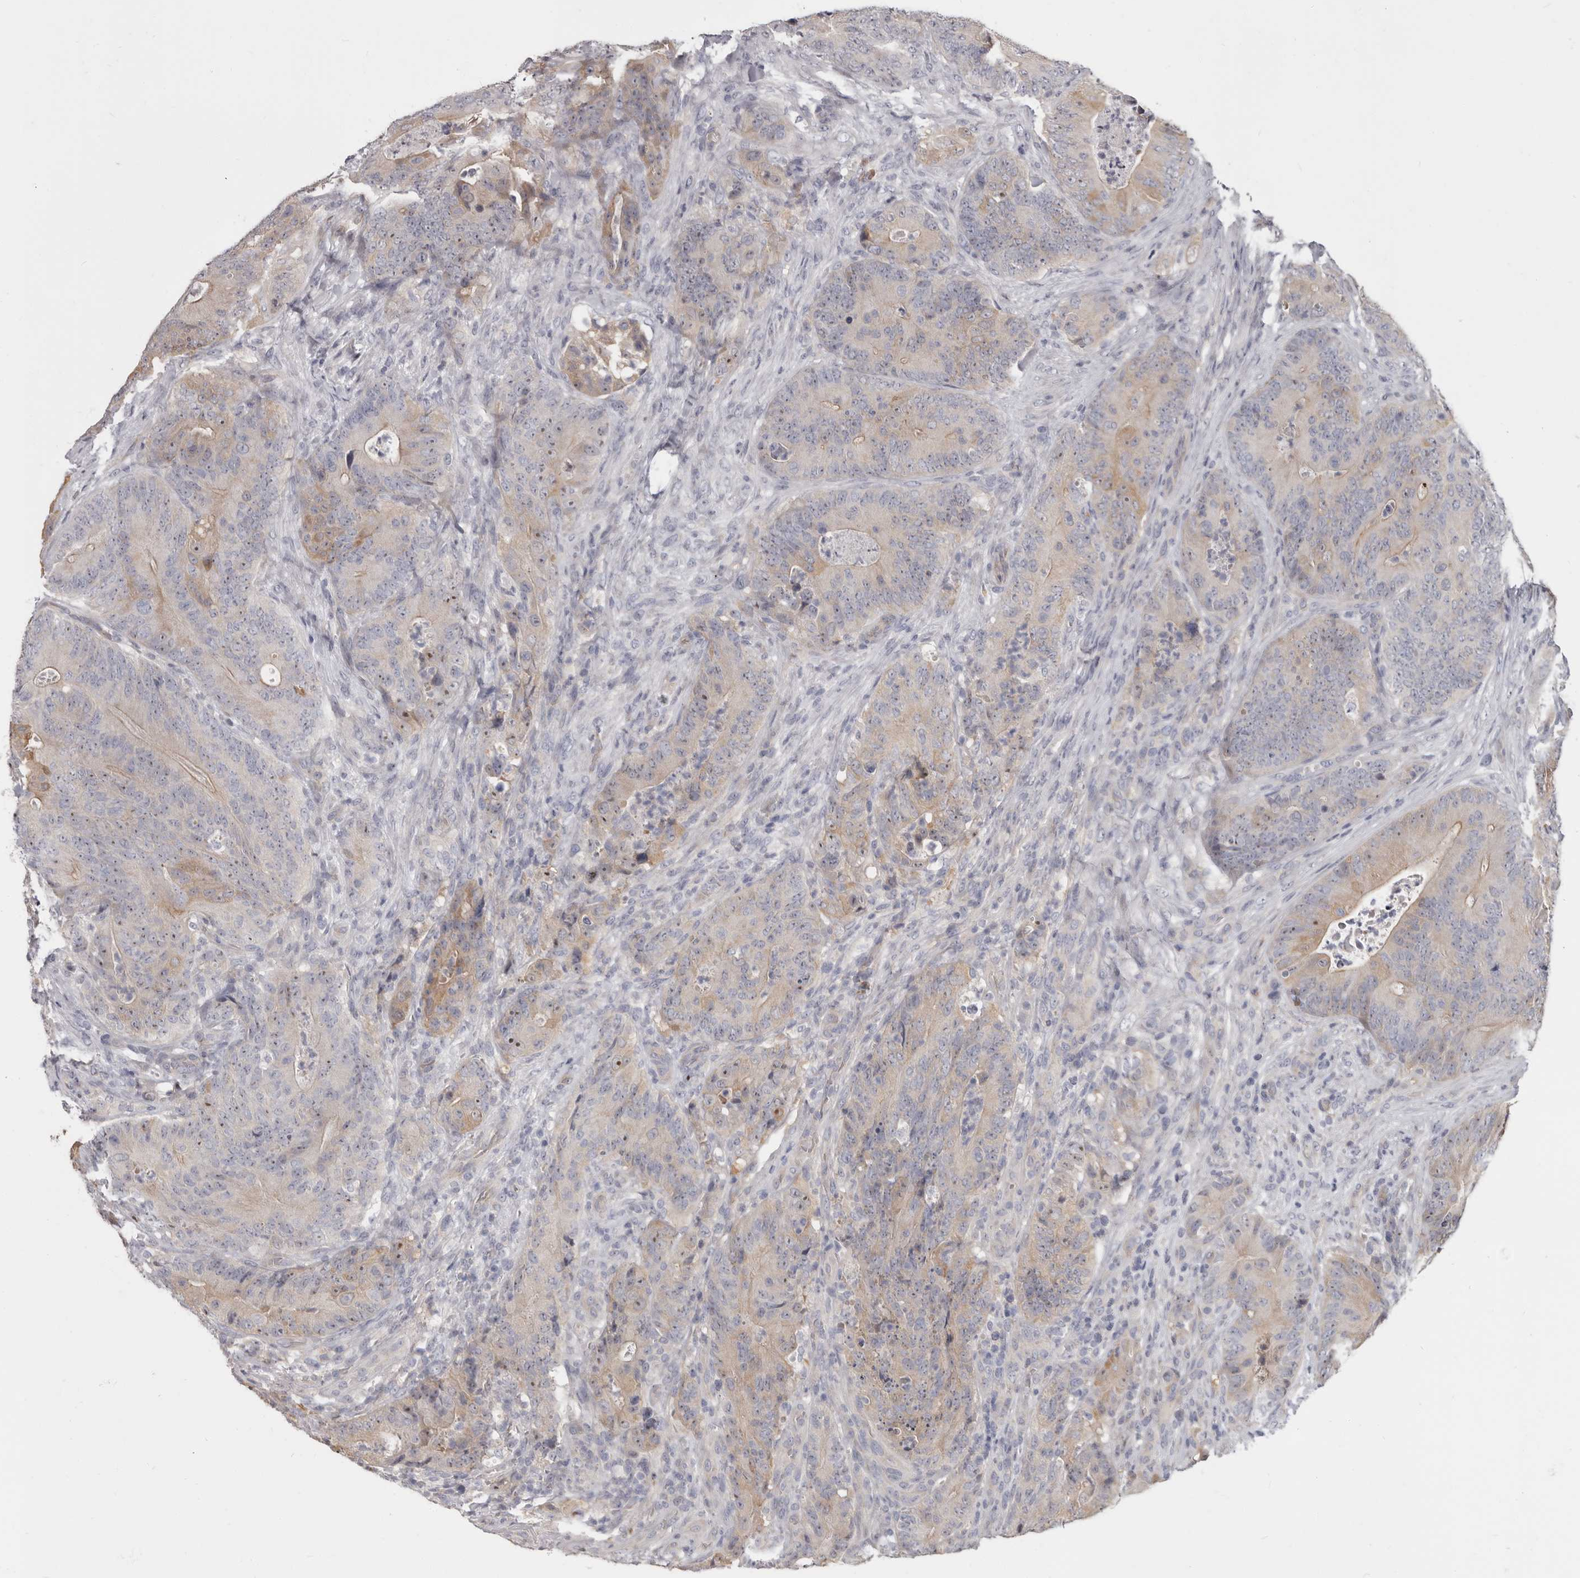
{"staining": {"intensity": "weak", "quantity": "25%-75%", "location": "cytoplasmic/membranous,nuclear"}, "tissue": "colorectal cancer", "cell_type": "Tumor cells", "image_type": "cancer", "snomed": [{"axis": "morphology", "description": "Normal tissue, NOS"}, {"axis": "topography", "description": "Colon"}], "caption": "IHC micrograph of colorectal cancer stained for a protein (brown), which shows low levels of weak cytoplasmic/membranous and nuclear expression in approximately 25%-75% of tumor cells.", "gene": "FMO2", "patient": {"sex": "female", "age": 82}}